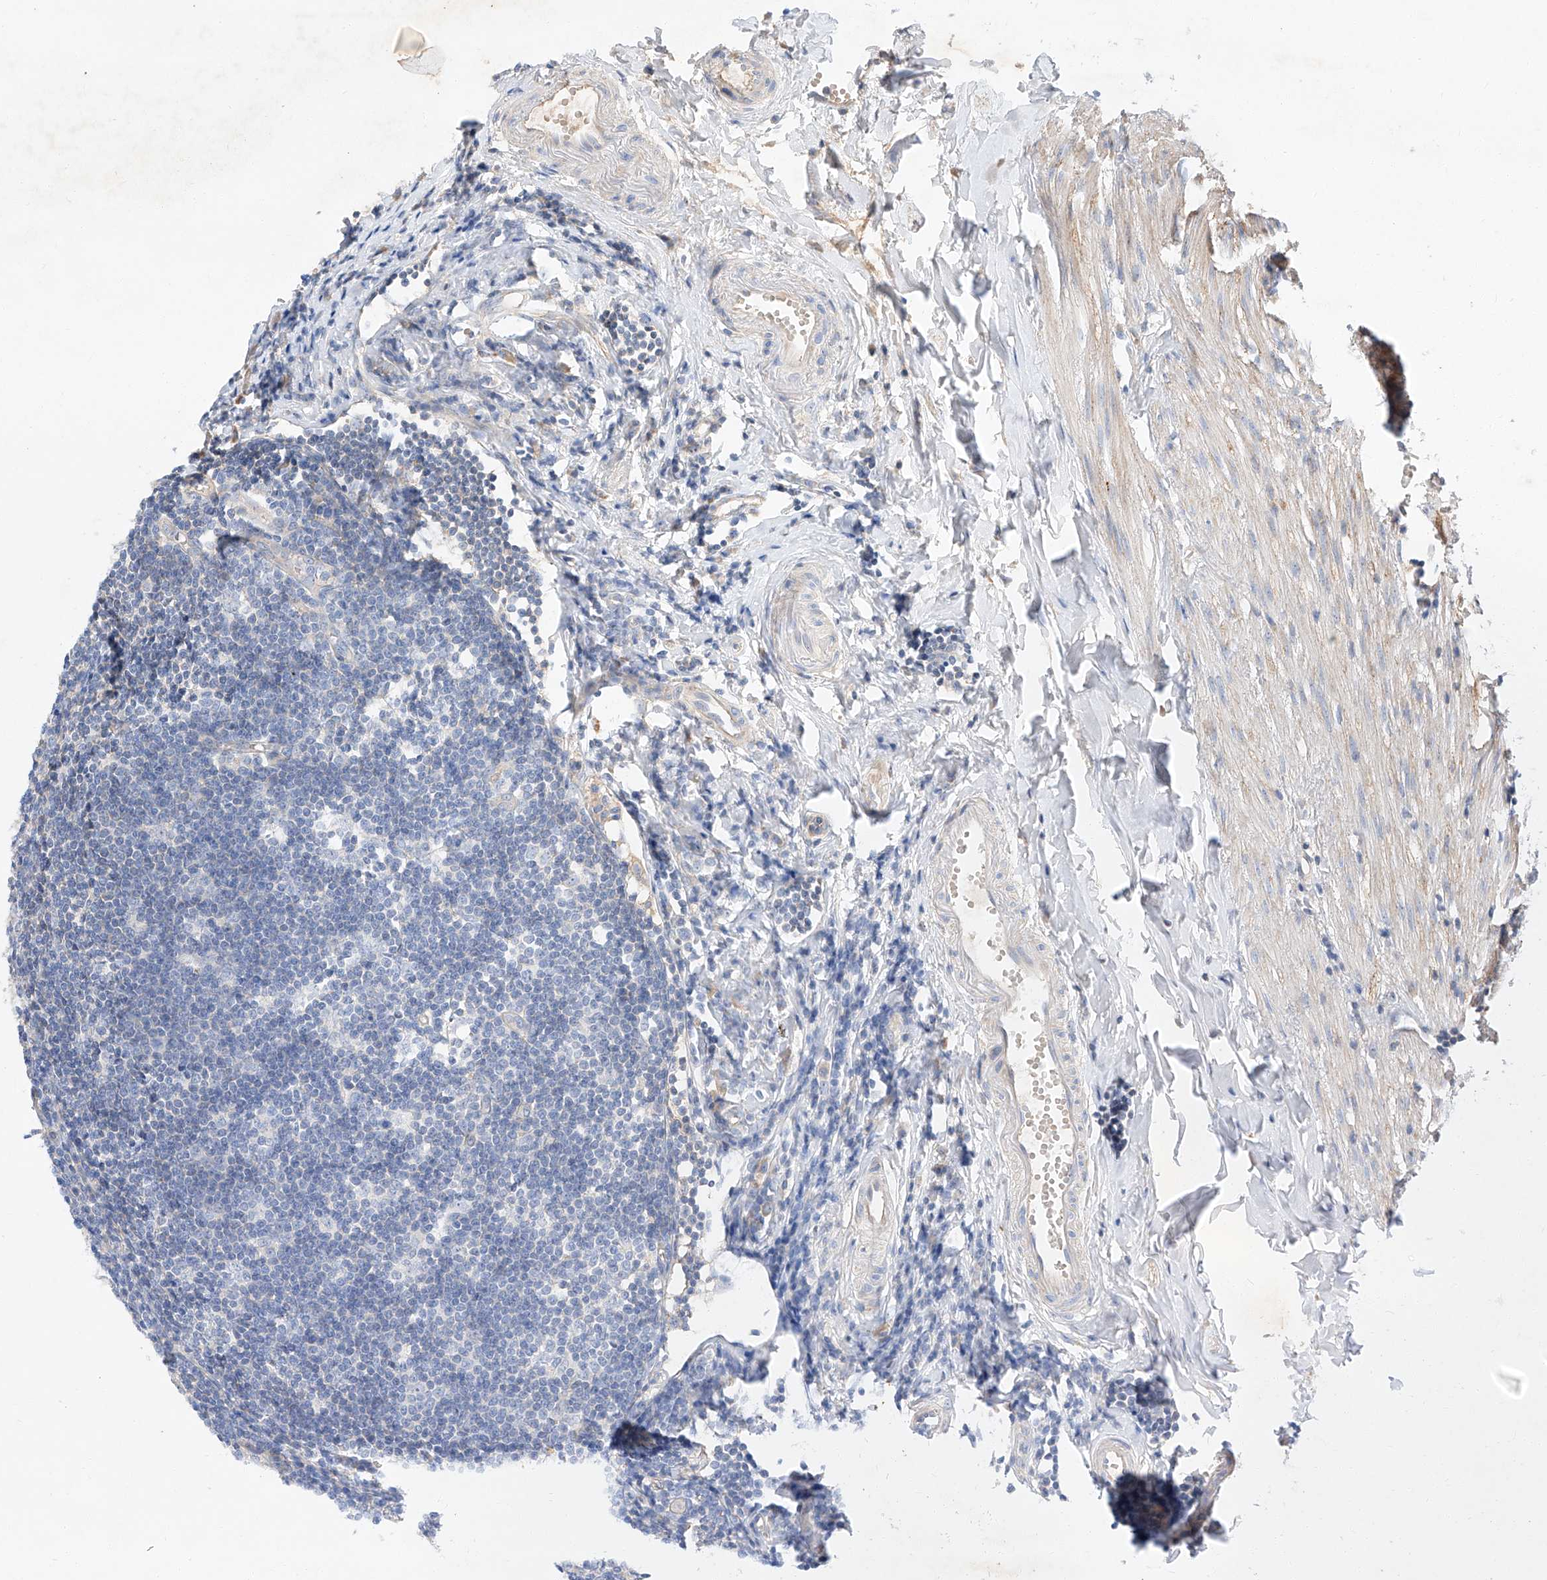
{"staining": {"intensity": "negative", "quantity": "none", "location": "none"}, "tissue": "appendix", "cell_type": "Glandular cells", "image_type": "normal", "snomed": [{"axis": "morphology", "description": "Normal tissue, NOS"}, {"axis": "topography", "description": "Appendix"}], "caption": "DAB (3,3'-diaminobenzidine) immunohistochemical staining of benign appendix reveals no significant staining in glandular cells.", "gene": "DIRAS3", "patient": {"sex": "female", "age": 54}}